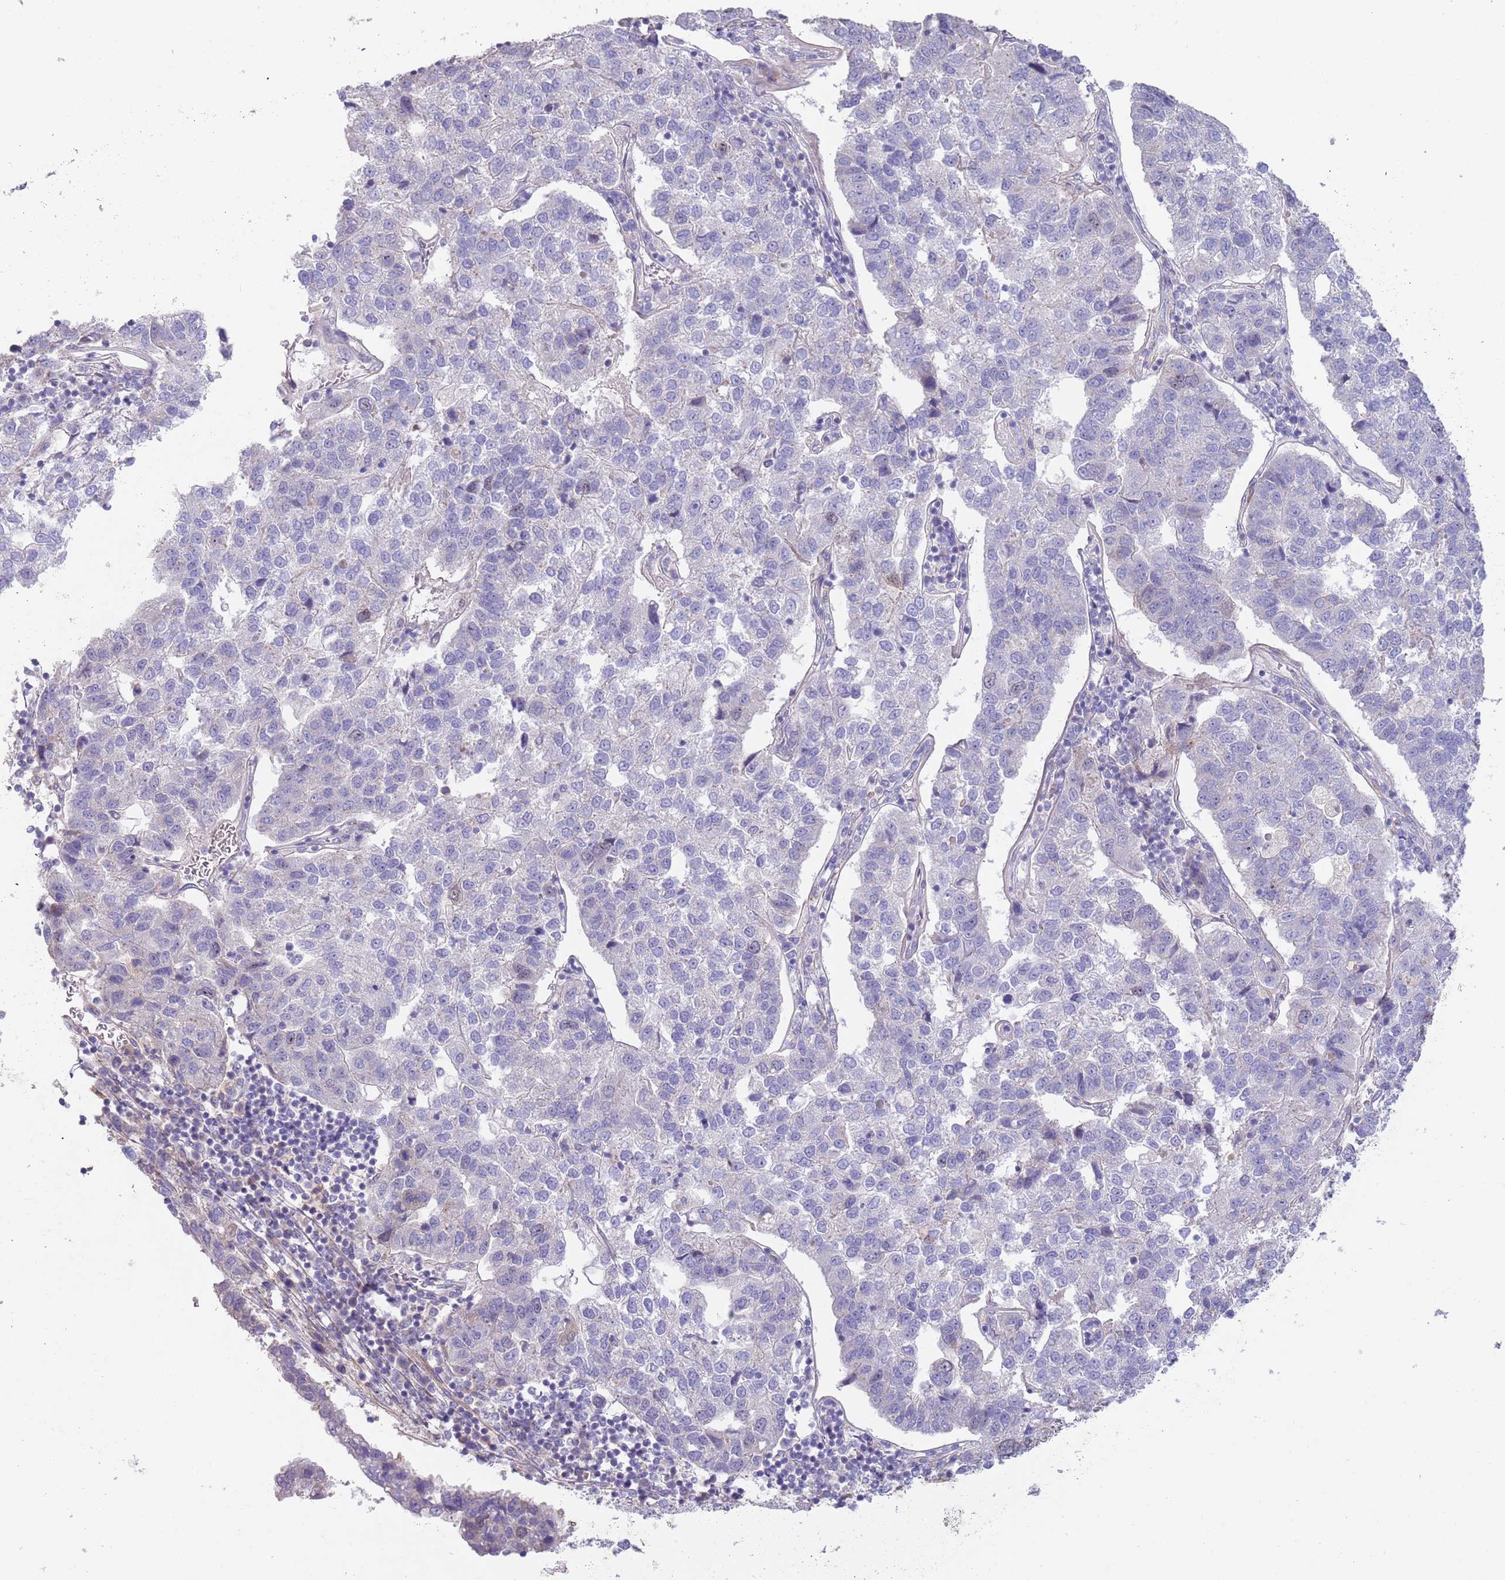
{"staining": {"intensity": "negative", "quantity": "none", "location": "none"}, "tissue": "pancreatic cancer", "cell_type": "Tumor cells", "image_type": "cancer", "snomed": [{"axis": "morphology", "description": "Adenocarcinoma, NOS"}, {"axis": "topography", "description": "Pancreas"}], "caption": "An image of pancreatic cancer stained for a protein displays no brown staining in tumor cells. (DAB (3,3'-diaminobenzidine) immunohistochemistry (IHC), high magnification).", "gene": "PIMREG", "patient": {"sex": "female", "age": 61}}